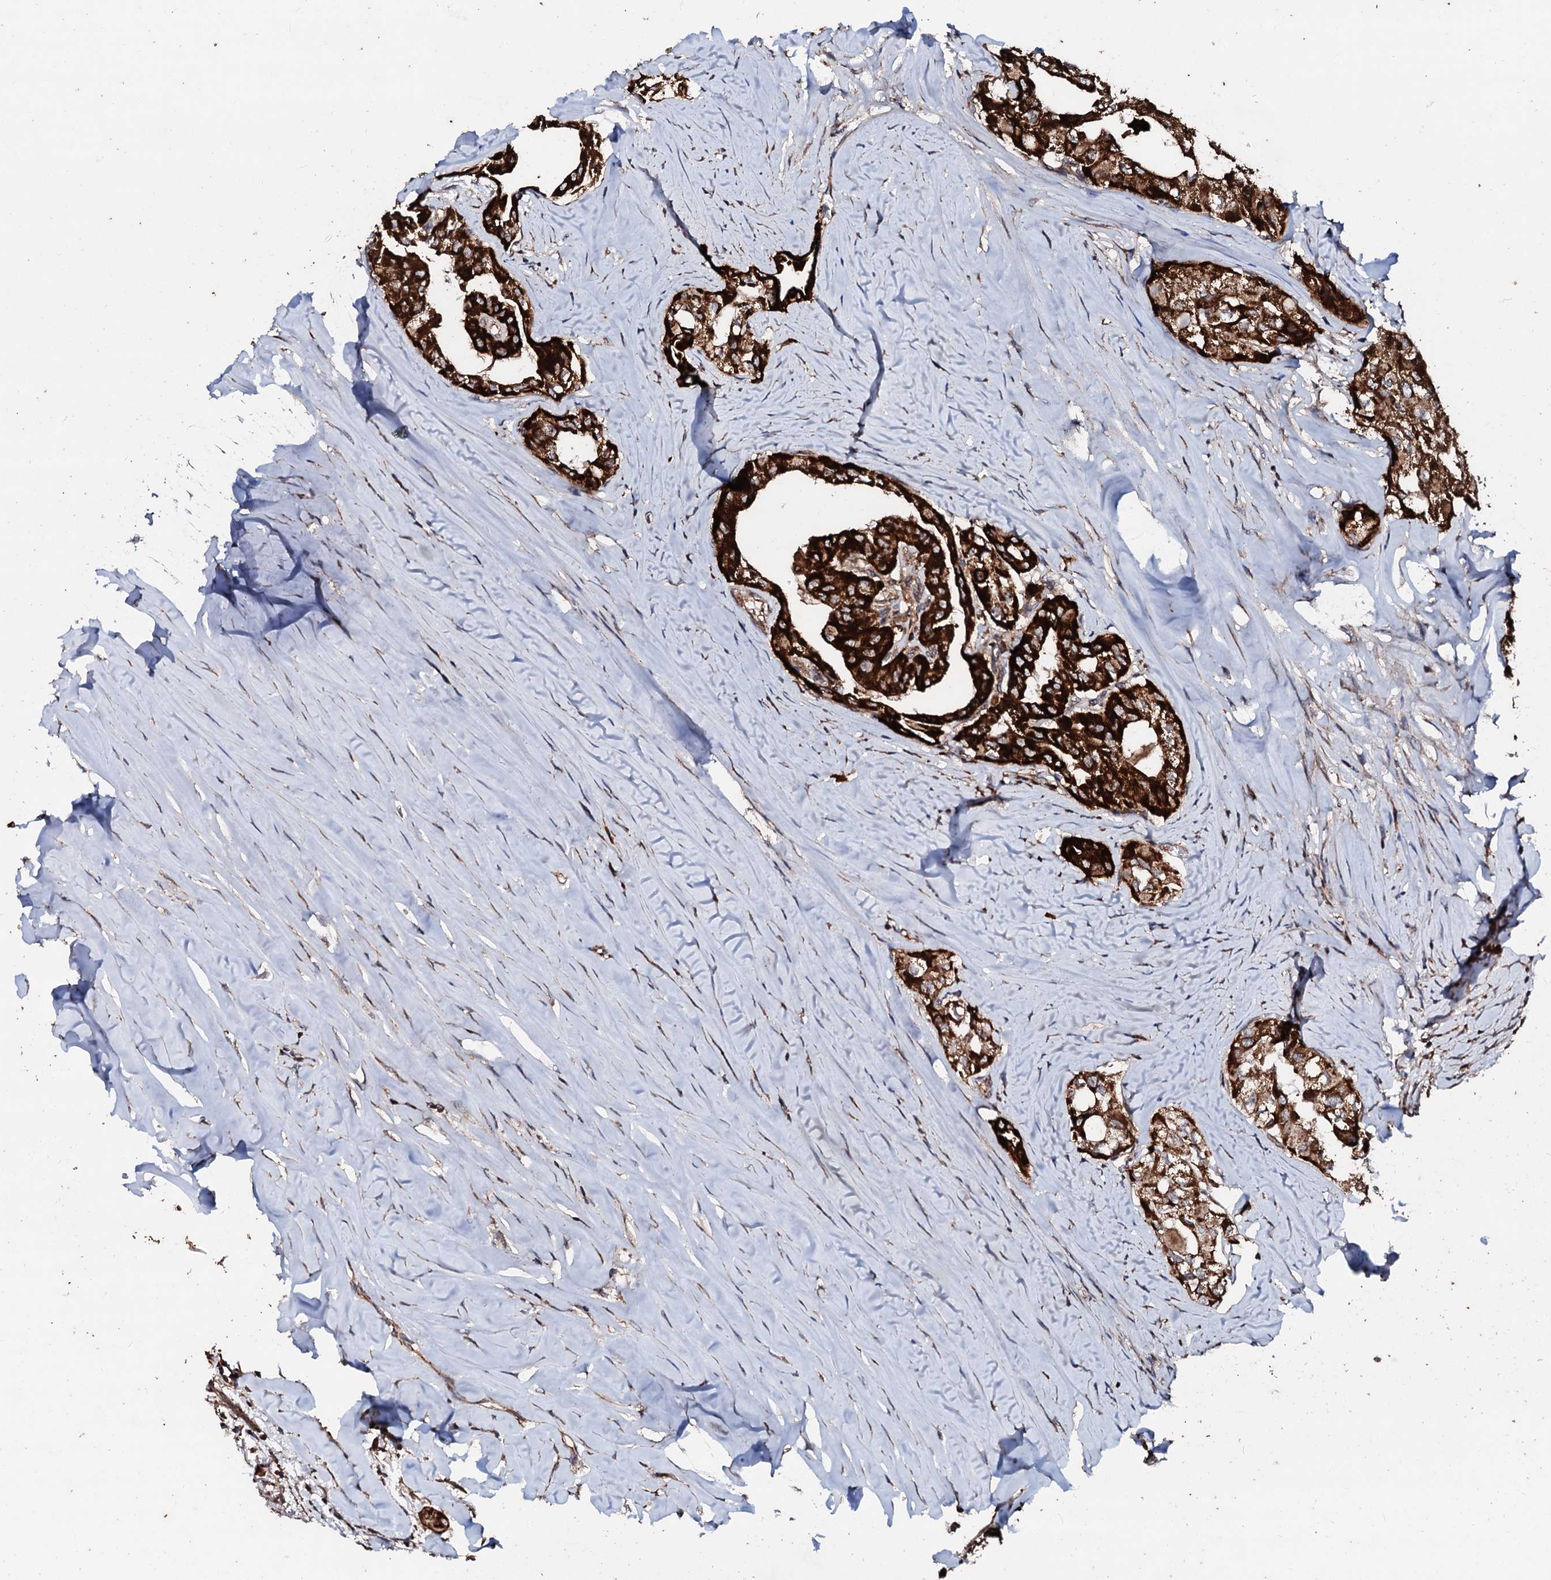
{"staining": {"intensity": "strong", "quantity": ">75%", "location": "cytoplasmic/membranous"}, "tissue": "thyroid cancer", "cell_type": "Tumor cells", "image_type": "cancer", "snomed": [{"axis": "morphology", "description": "Papillary adenocarcinoma, NOS"}, {"axis": "topography", "description": "Thyroid gland"}], "caption": "Approximately >75% of tumor cells in human thyroid cancer show strong cytoplasmic/membranous protein staining as visualized by brown immunohistochemical staining.", "gene": "SDHAF2", "patient": {"sex": "female", "age": 59}}